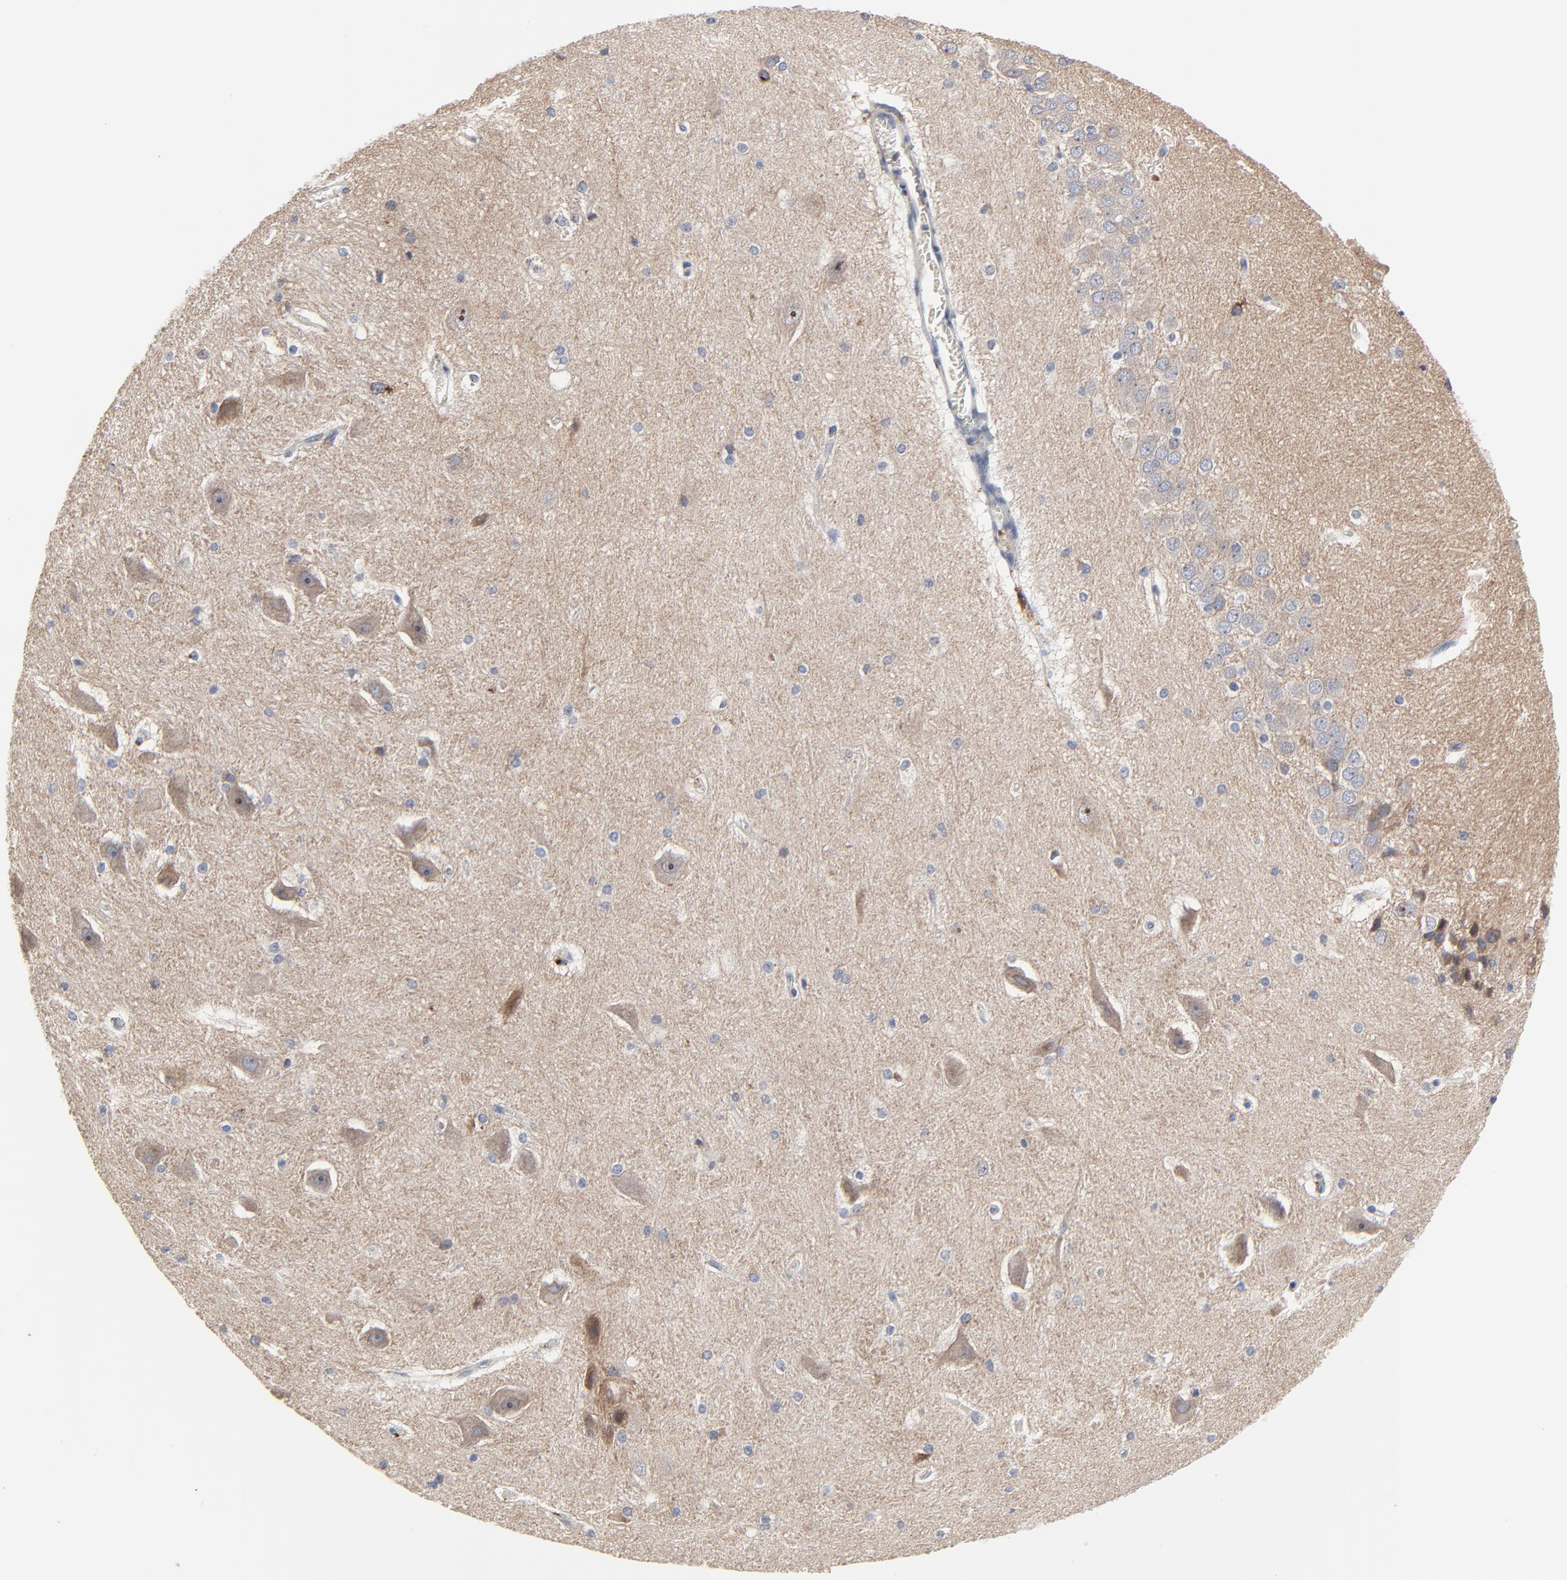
{"staining": {"intensity": "negative", "quantity": "none", "location": "none"}, "tissue": "hippocampus", "cell_type": "Glial cells", "image_type": "normal", "snomed": [{"axis": "morphology", "description": "Normal tissue, NOS"}, {"axis": "topography", "description": "Hippocampus"}], "caption": "This is an IHC image of unremarkable hippocampus. There is no expression in glial cells.", "gene": "NLGN3", "patient": {"sex": "female", "age": 19}}